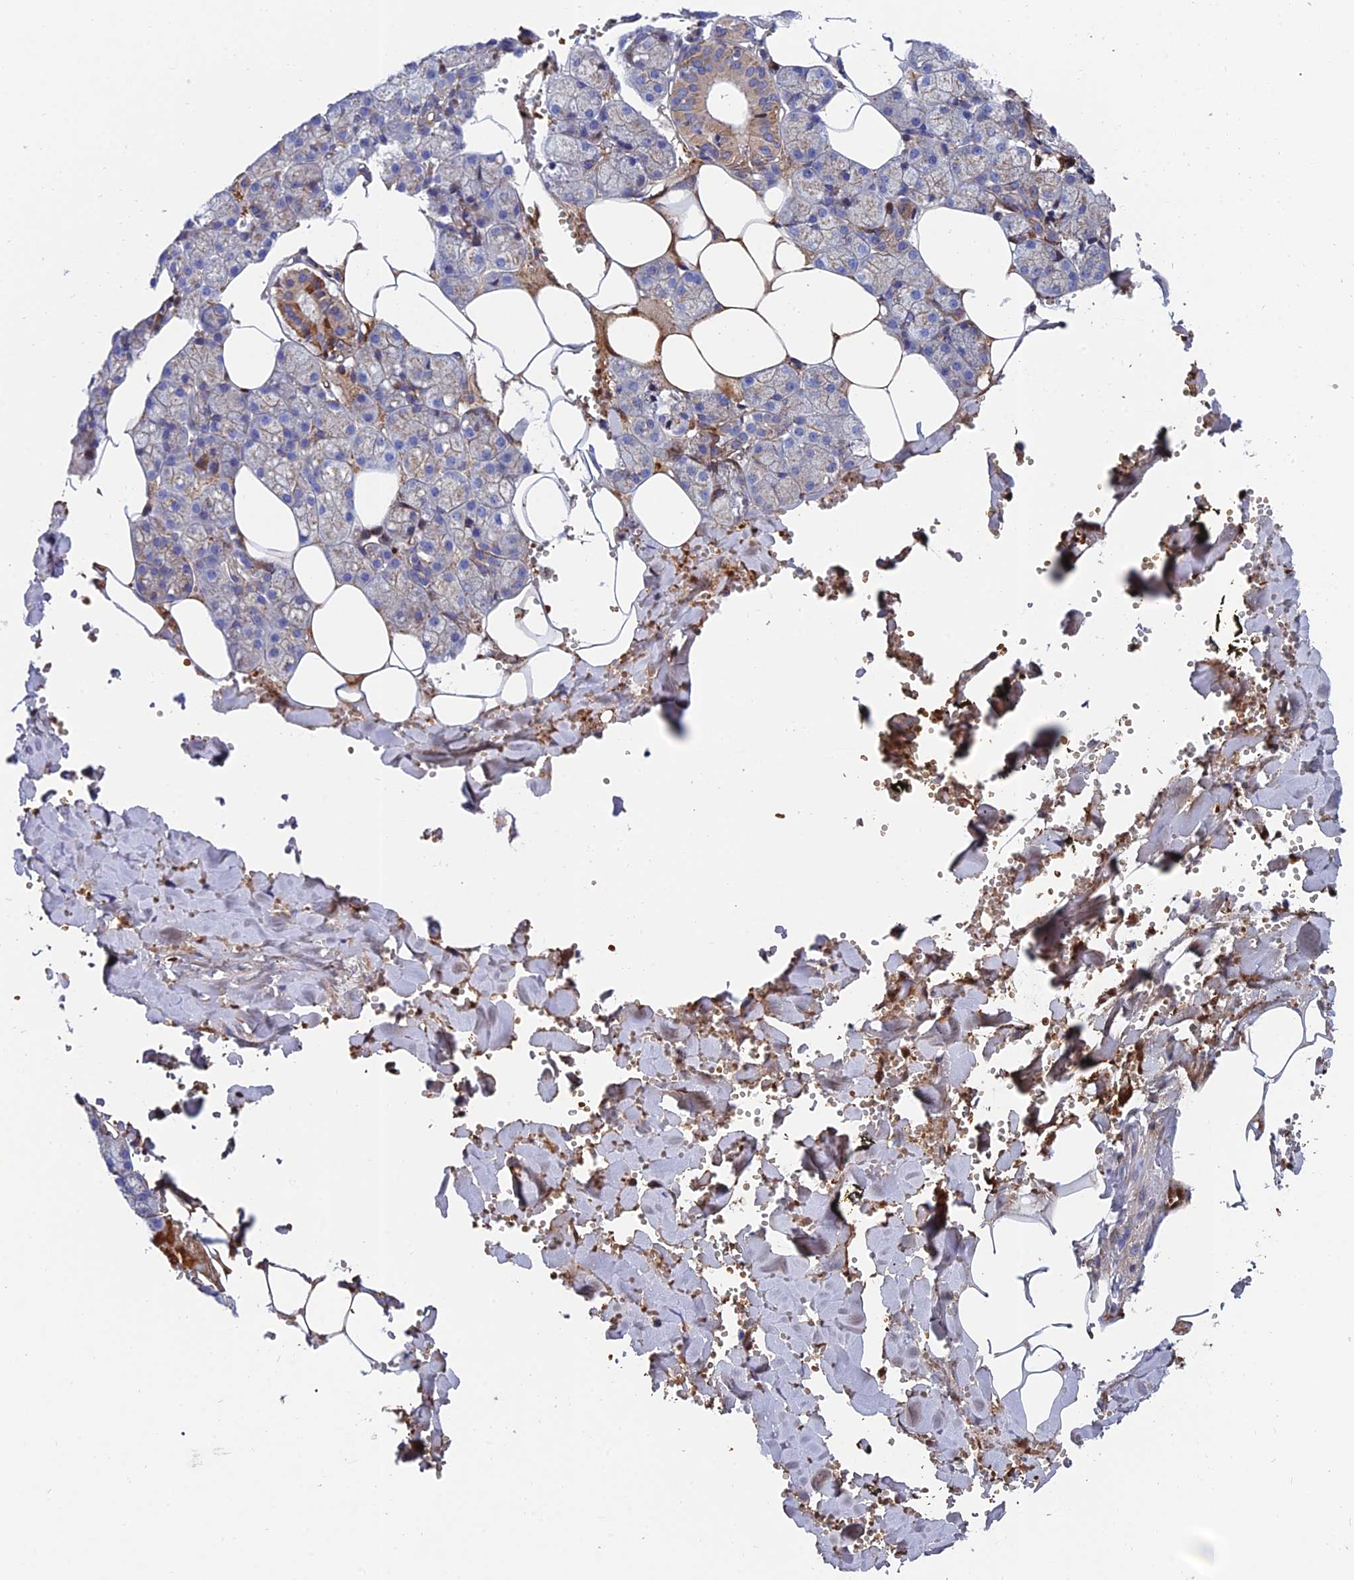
{"staining": {"intensity": "weak", "quantity": "25%-75%", "location": "cytoplasmic/membranous"}, "tissue": "salivary gland", "cell_type": "Glandular cells", "image_type": "normal", "snomed": [{"axis": "morphology", "description": "Normal tissue, NOS"}, {"axis": "topography", "description": "Salivary gland"}], "caption": "This is an image of immunohistochemistry staining of benign salivary gland, which shows weak staining in the cytoplasmic/membranous of glandular cells.", "gene": "ADGRF3", "patient": {"sex": "male", "age": 62}}